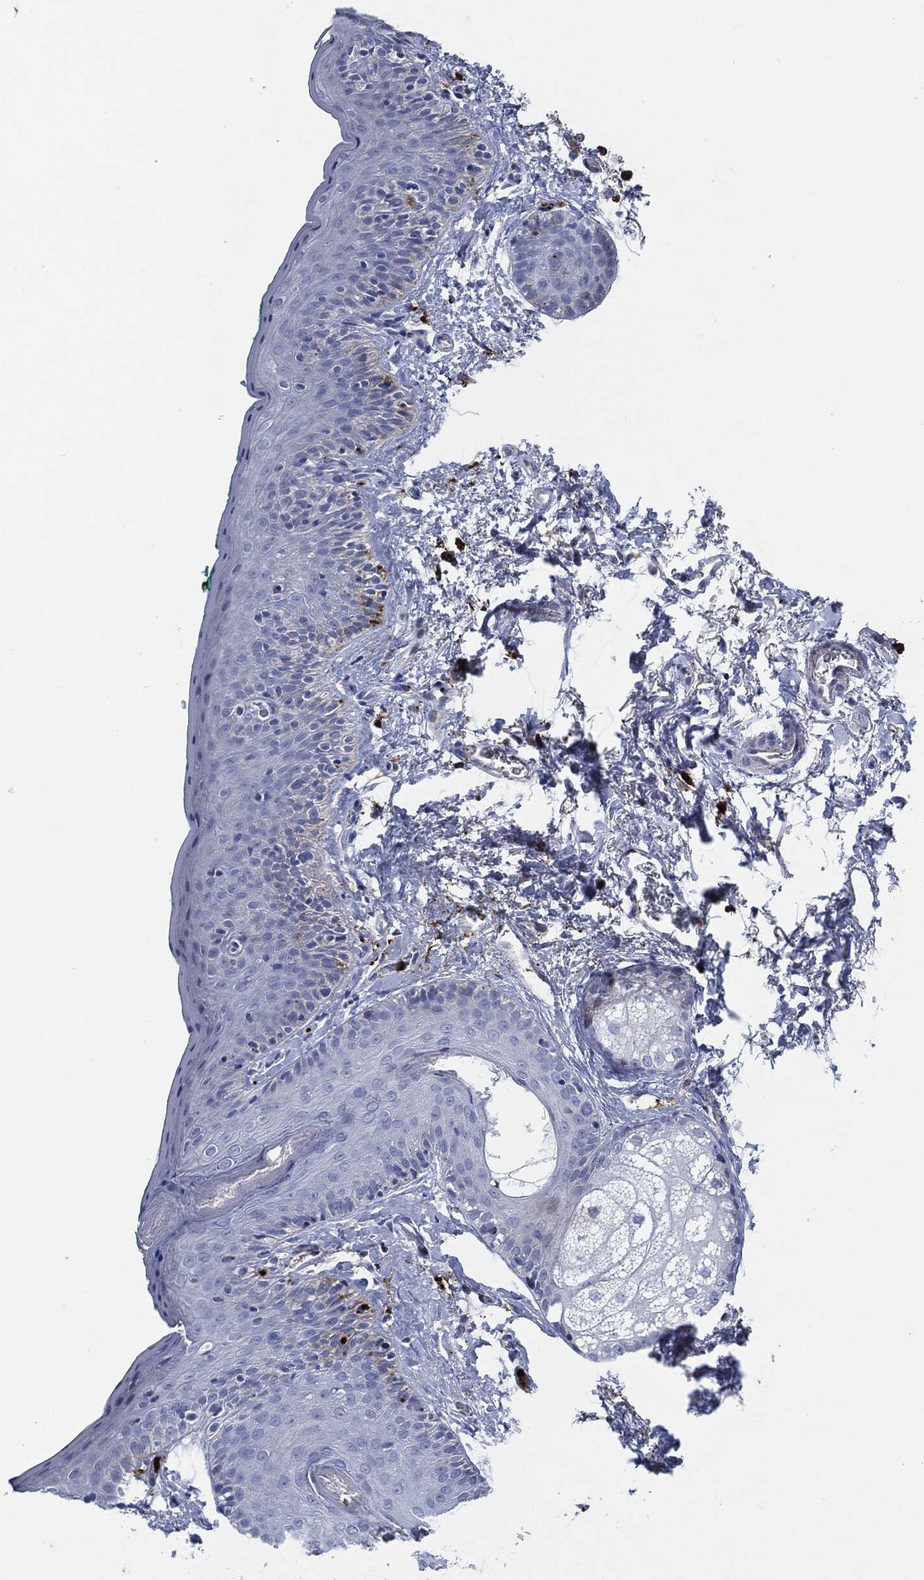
{"staining": {"intensity": "negative", "quantity": "none", "location": "none"}, "tissue": "vagina", "cell_type": "Squamous epithelial cells", "image_type": "normal", "snomed": [{"axis": "morphology", "description": "Normal tissue, NOS"}, {"axis": "topography", "description": "Vagina"}], "caption": "Immunohistochemistry (IHC) photomicrograph of normal vagina: human vagina stained with DAB (3,3'-diaminobenzidine) reveals no significant protein staining in squamous epithelial cells.", "gene": "MPO", "patient": {"sex": "female", "age": 66}}